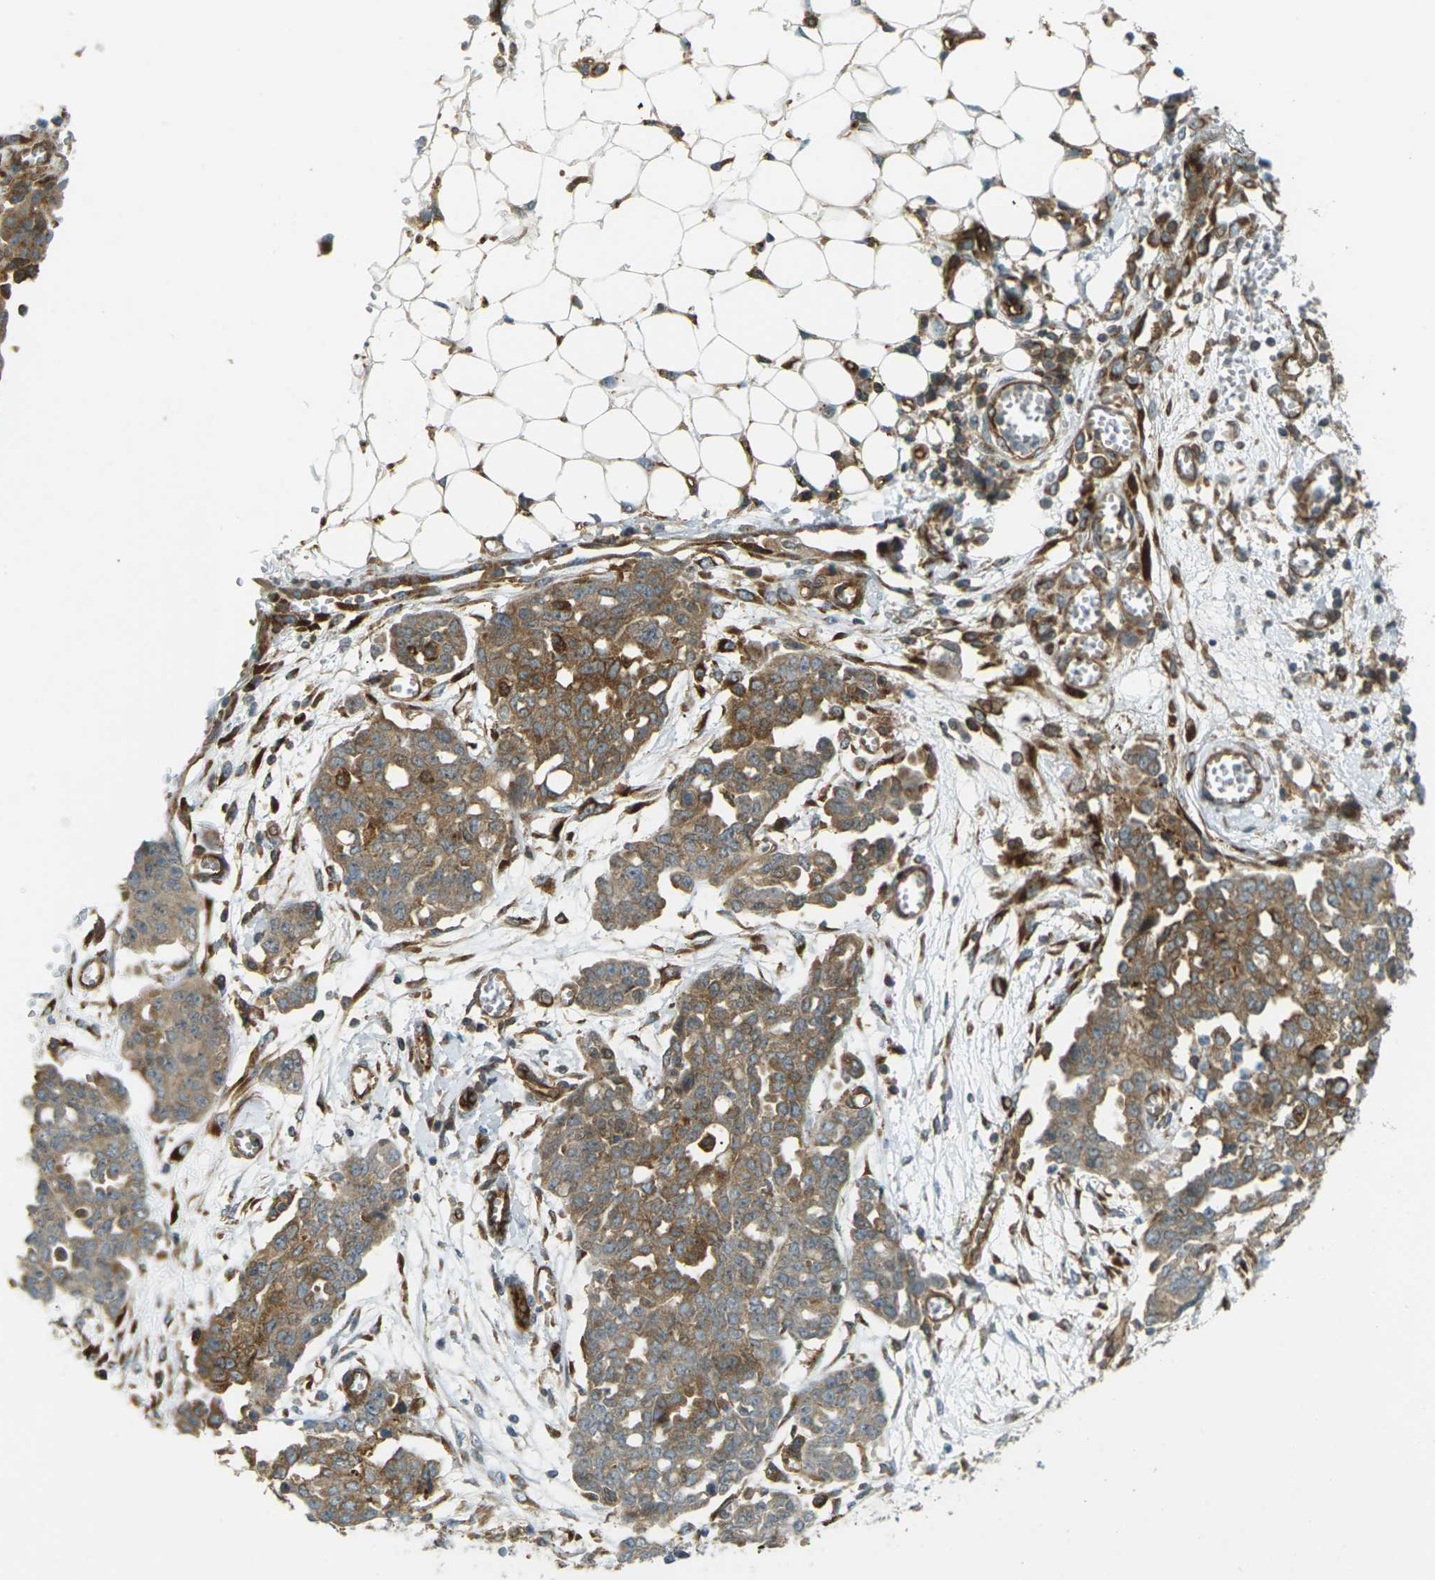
{"staining": {"intensity": "moderate", "quantity": ">75%", "location": "cytoplasmic/membranous"}, "tissue": "ovarian cancer", "cell_type": "Tumor cells", "image_type": "cancer", "snomed": [{"axis": "morphology", "description": "Cystadenocarcinoma, serous, NOS"}, {"axis": "topography", "description": "Soft tissue"}, {"axis": "topography", "description": "Ovary"}], "caption": "Serous cystadenocarcinoma (ovarian) was stained to show a protein in brown. There is medium levels of moderate cytoplasmic/membranous staining in approximately >75% of tumor cells.", "gene": "S1PR1", "patient": {"sex": "female", "age": 57}}